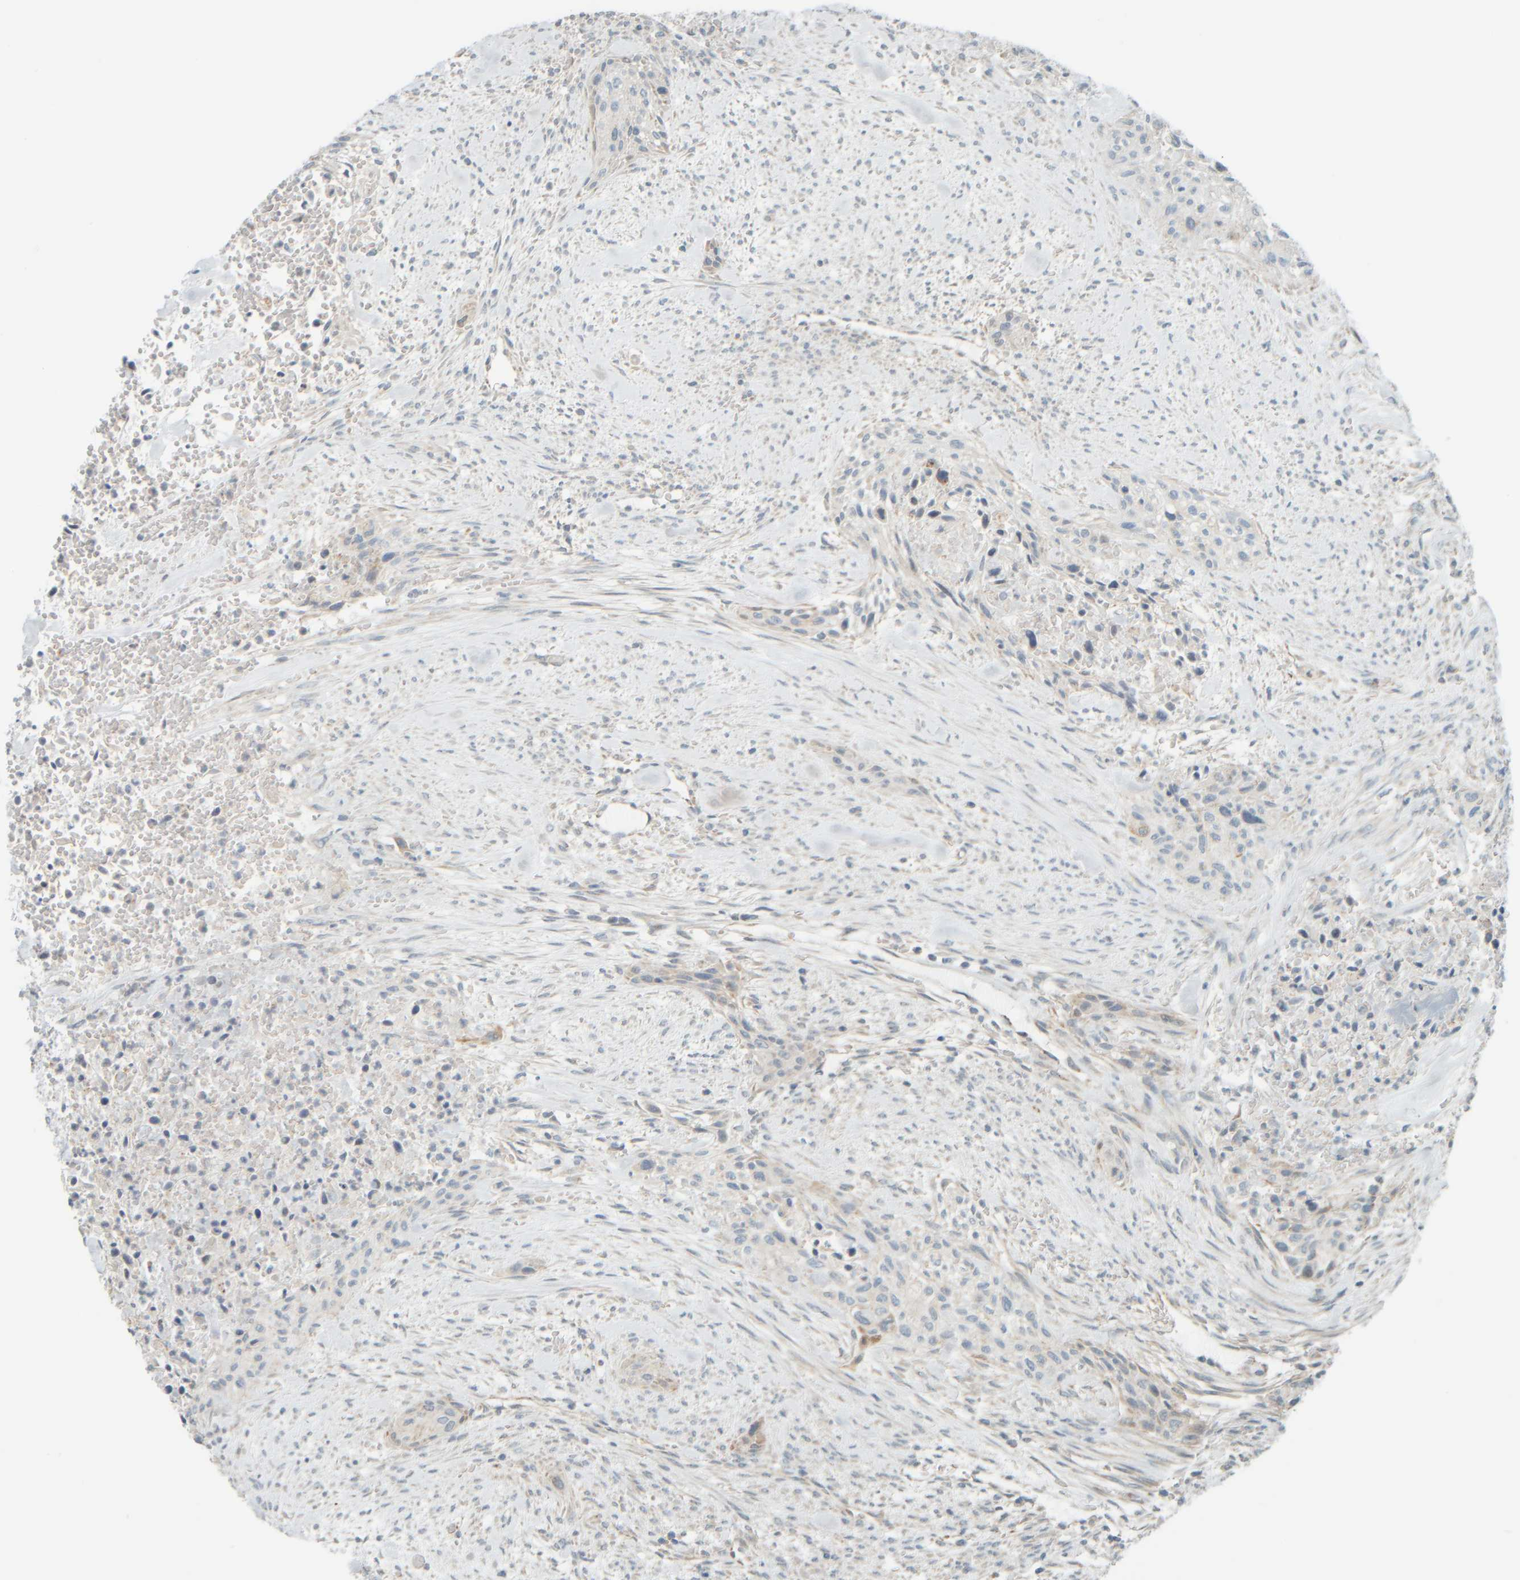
{"staining": {"intensity": "weak", "quantity": "<25%", "location": "cytoplasmic/membranous"}, "tissue": "urothelial cancer", "cell_type": "Tumor cells", "image_type": "cancer", "snomed": [{"axis": "morphology", "description": "Urothelial carcinoma, High grade"}, {"axis": "topography", "description": "Urinary bladder"}], "caption": "This image is of urothelial cancer stained with IHC to label a protein in brown with the nuclei are counter-stained blue. There is no positivity in tumor cells. (Brightfield microscopy of DAB (3,3'-diaminobenzidine) immunohistochemistry at high magnification).", "gene": "PTGES3L-AARSD1", "patient": {"sex": "male", "age": 35}}